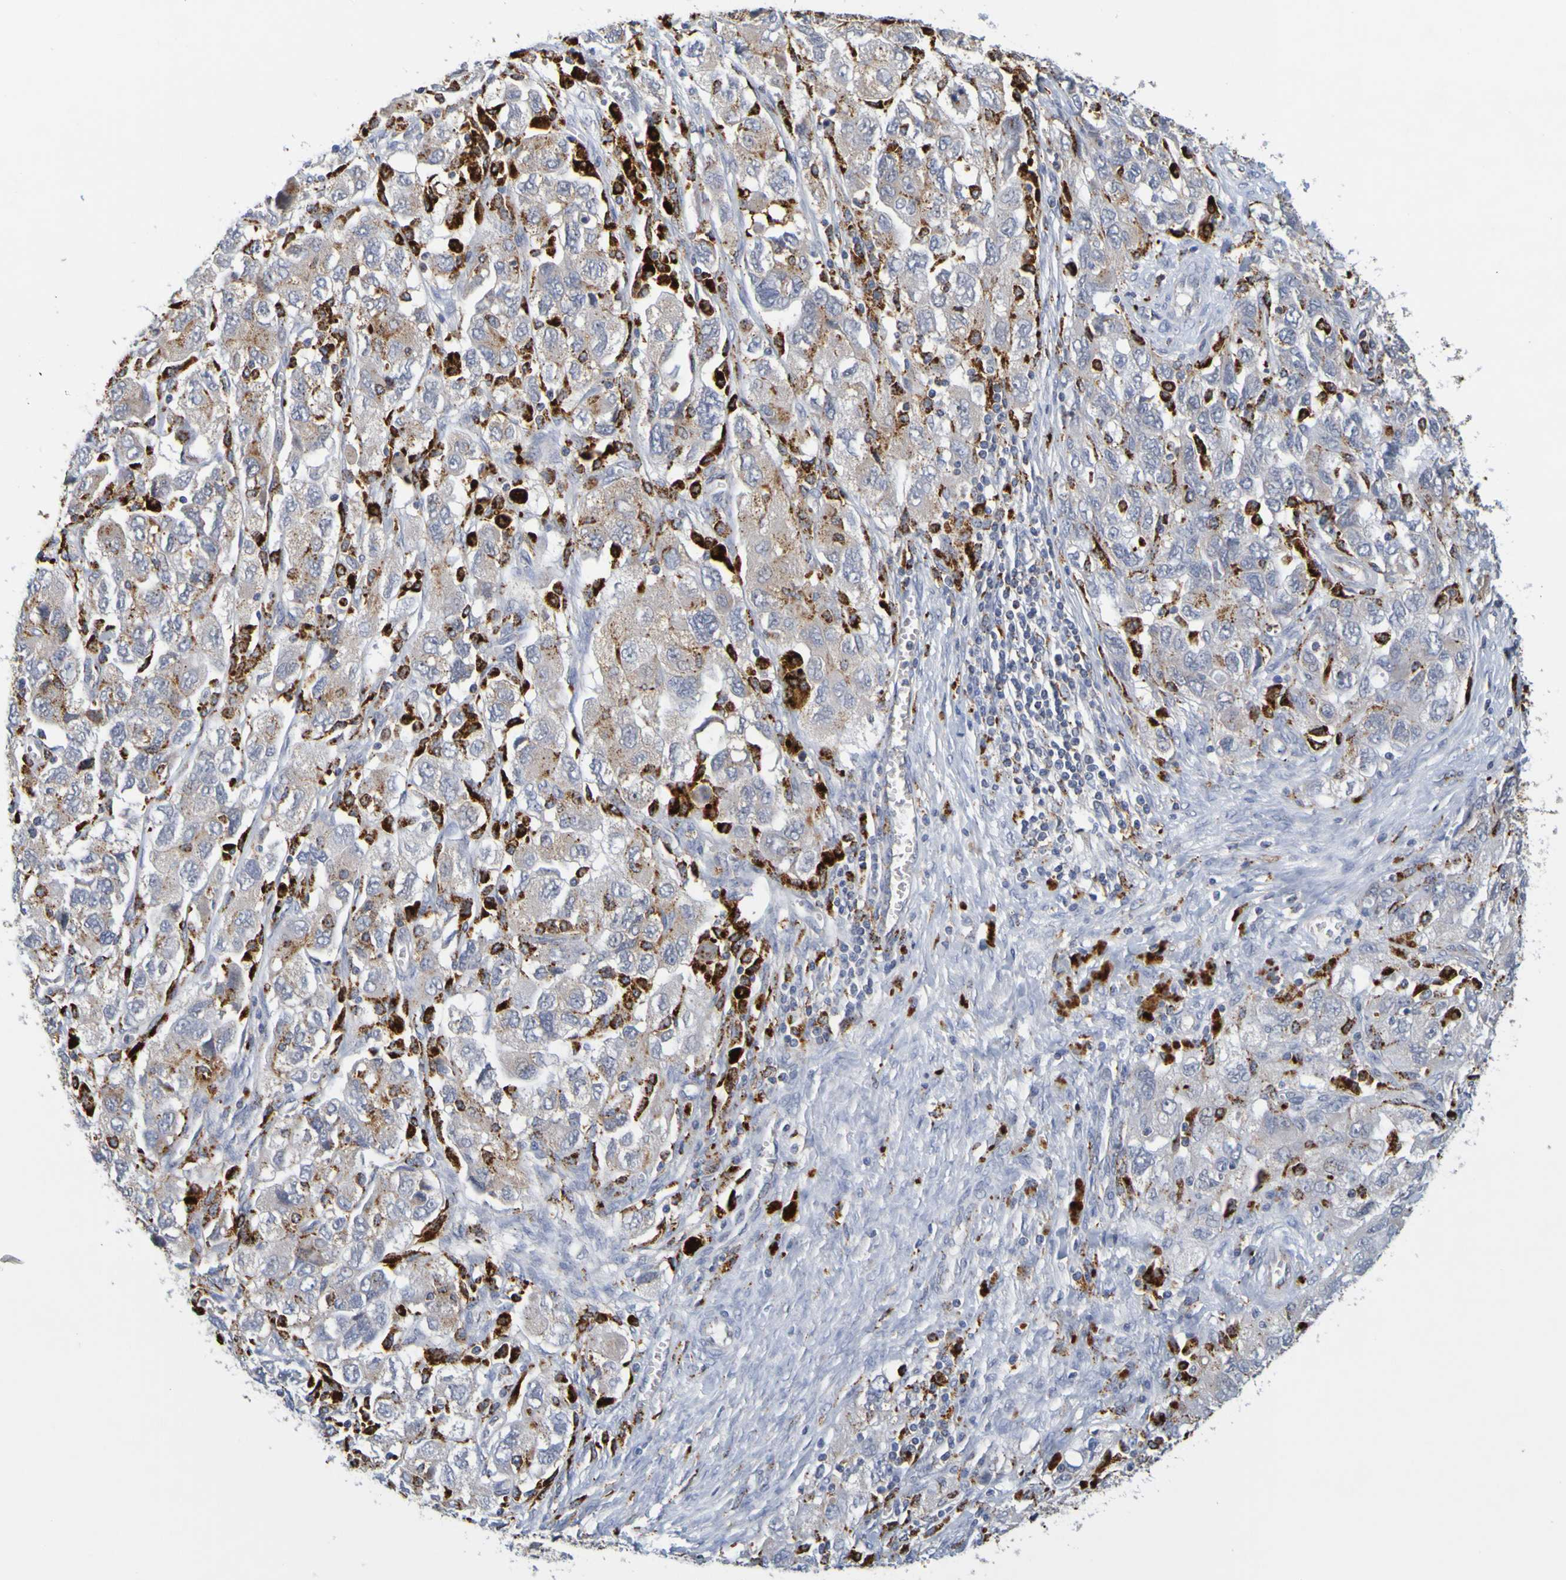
{"staining": {"intensity": "weak", "quantity": "<25%", "location": "cytoplasmic/membranous"}, "tissue": "ovarian cancer", "cell_type": "Tumor cells", "image_type": "cancer", "snomed": [{"axis": "morphology", "description": "Carcinoma, NOS"}, {"axis": "morphology", "description": "Cystadenocarcinoma, serous, NOS"}, {"axis": "topography", "description": "Ovary"}], "caption": "There is no significant staining in tumor cells of ovarian carcinoma.", "gene": "TPH1", "patient": {"sex": "female", "age": 69}}